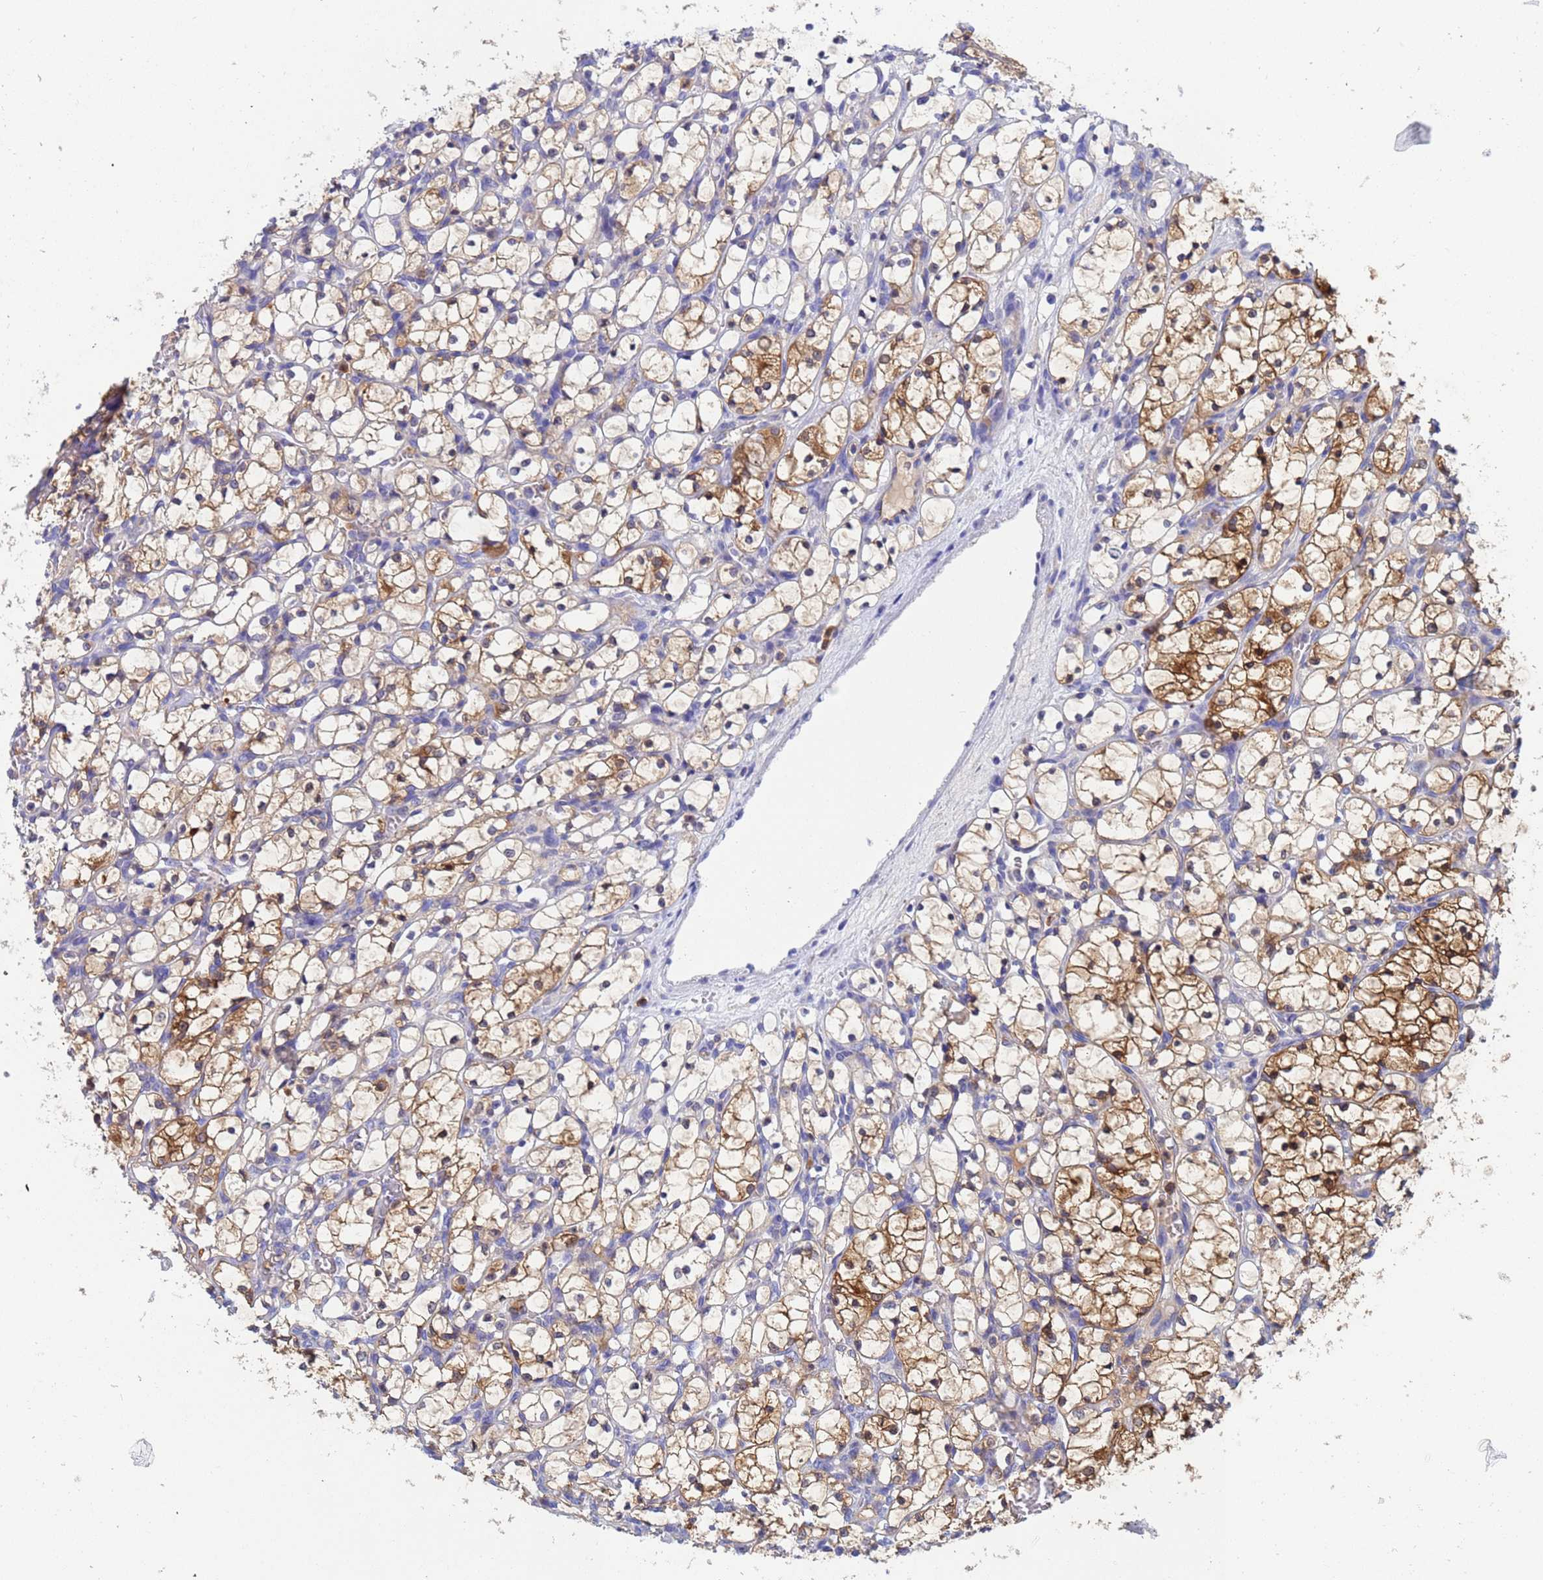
{"staining": {"intensity": "strong", "quantity": "25%-75%", "location": "cytoplasmic/membranous"}, "tissue": "renal cancer", "cell_type": "Tumor cells", "image_type": "cancer", "snomed": [{"axis": "morphology", "description": "Adenocarcinoma, NOS"}, {"axis": "topography", "description": "Kidney"}], "caption": "Immunohistochemistry (IHC) (DAB (3,3'-diaminobenzidine)) staining of renal cancer shows strong cytoplasmic/membranous protein expression in approximately 25%-75% of tumor cells.", "gene": "TTLL11", "patient": {"sex": "female", "age": 69}}